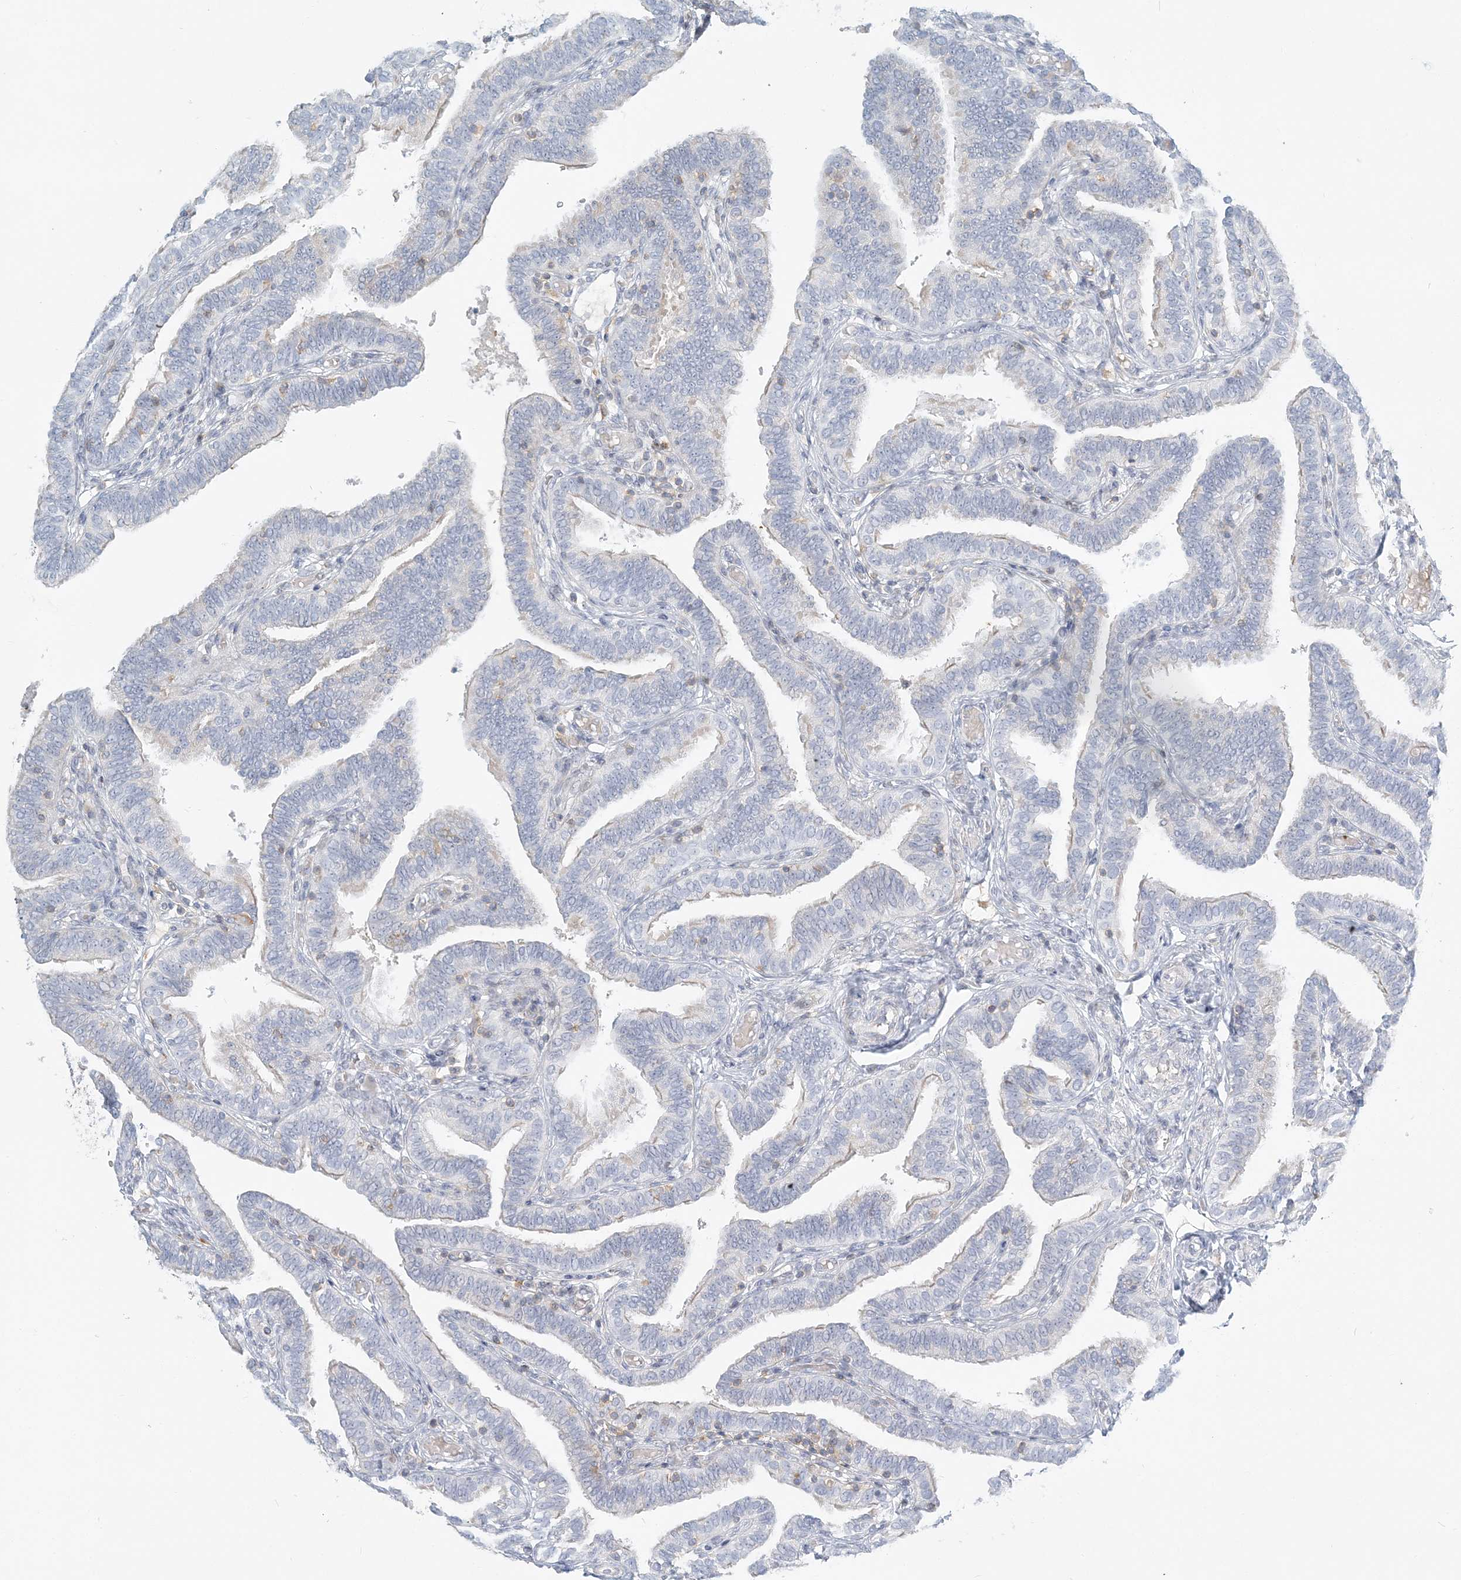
{"staining": {"intensity": "weak", "quantity": "25%-75%", "location": "cytoplasmic/membranous"}, "tissue": "fallopian tube", "cell_type": "Glandular cells", "image_type": "normal", "snomed": [{"axis": "morphology", "description": "Normal tissue, NOS"}, {"axis": "topography", "description": "Fallopian tube"}], "caption": "This histopathology image shows IHC staining of normal human fallopian tube, with low weak cytoplasmic/membranous expression in approximately 25%-75% of glandular cells.", "gene": "NAA11", "patient": {"sex": "female", "age": 39}}